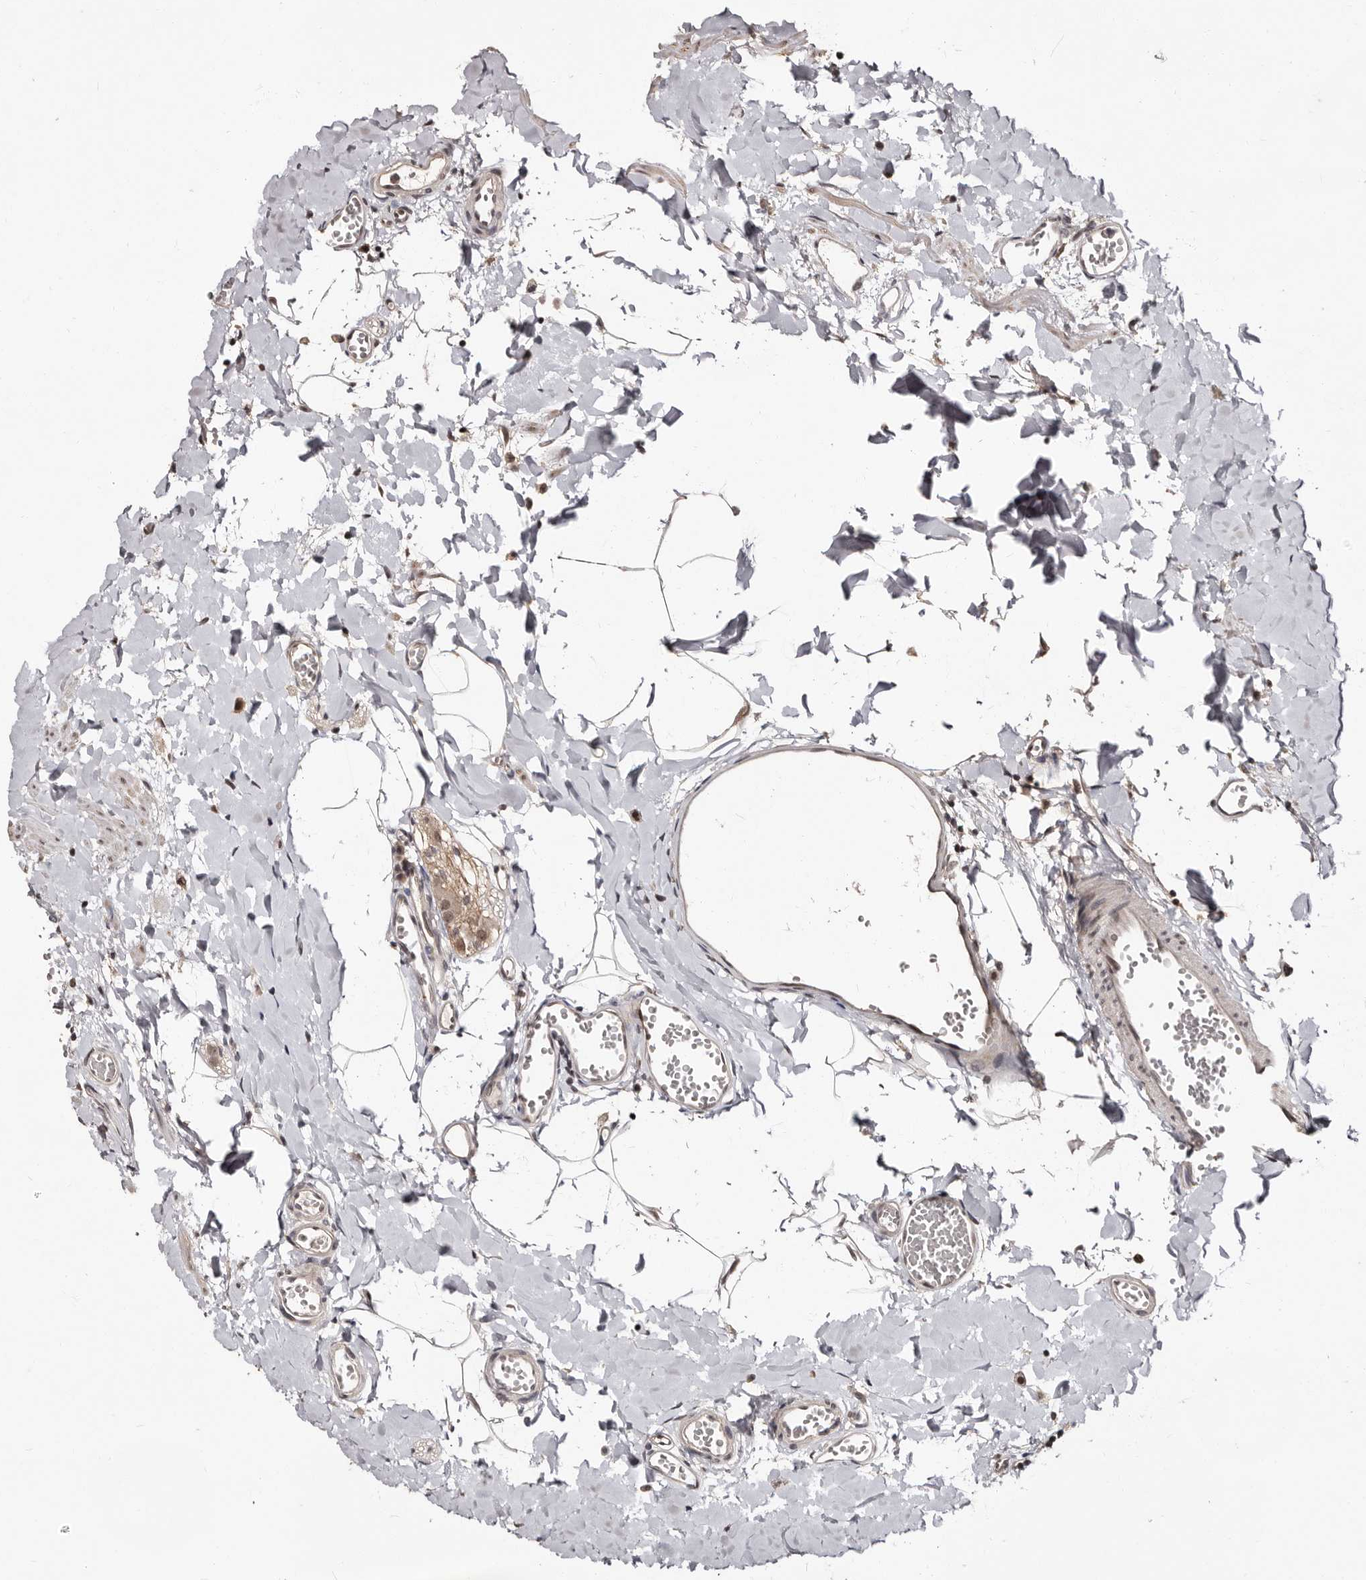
{"staining": {"intensity": "moderate", "quantity": ">75%", "location": "cytoplasmic/membranous"}, "tissue": "colon", "cell_type": "Endothelial cells", "image_type": "normal", "snomed": [{"axis": "morphology", "description": "Normal tissue, NOS"}, {"axis": "topography", "description": "Colon"}], "caption": "Immunohistochemical staining of benign colon reveals medium levels of moderate cytoplasmic/membranous expression in about >75% of endothelial cells.", "gene": "TBC1D22B", "patient": {"sex": "male", "age": 14}}